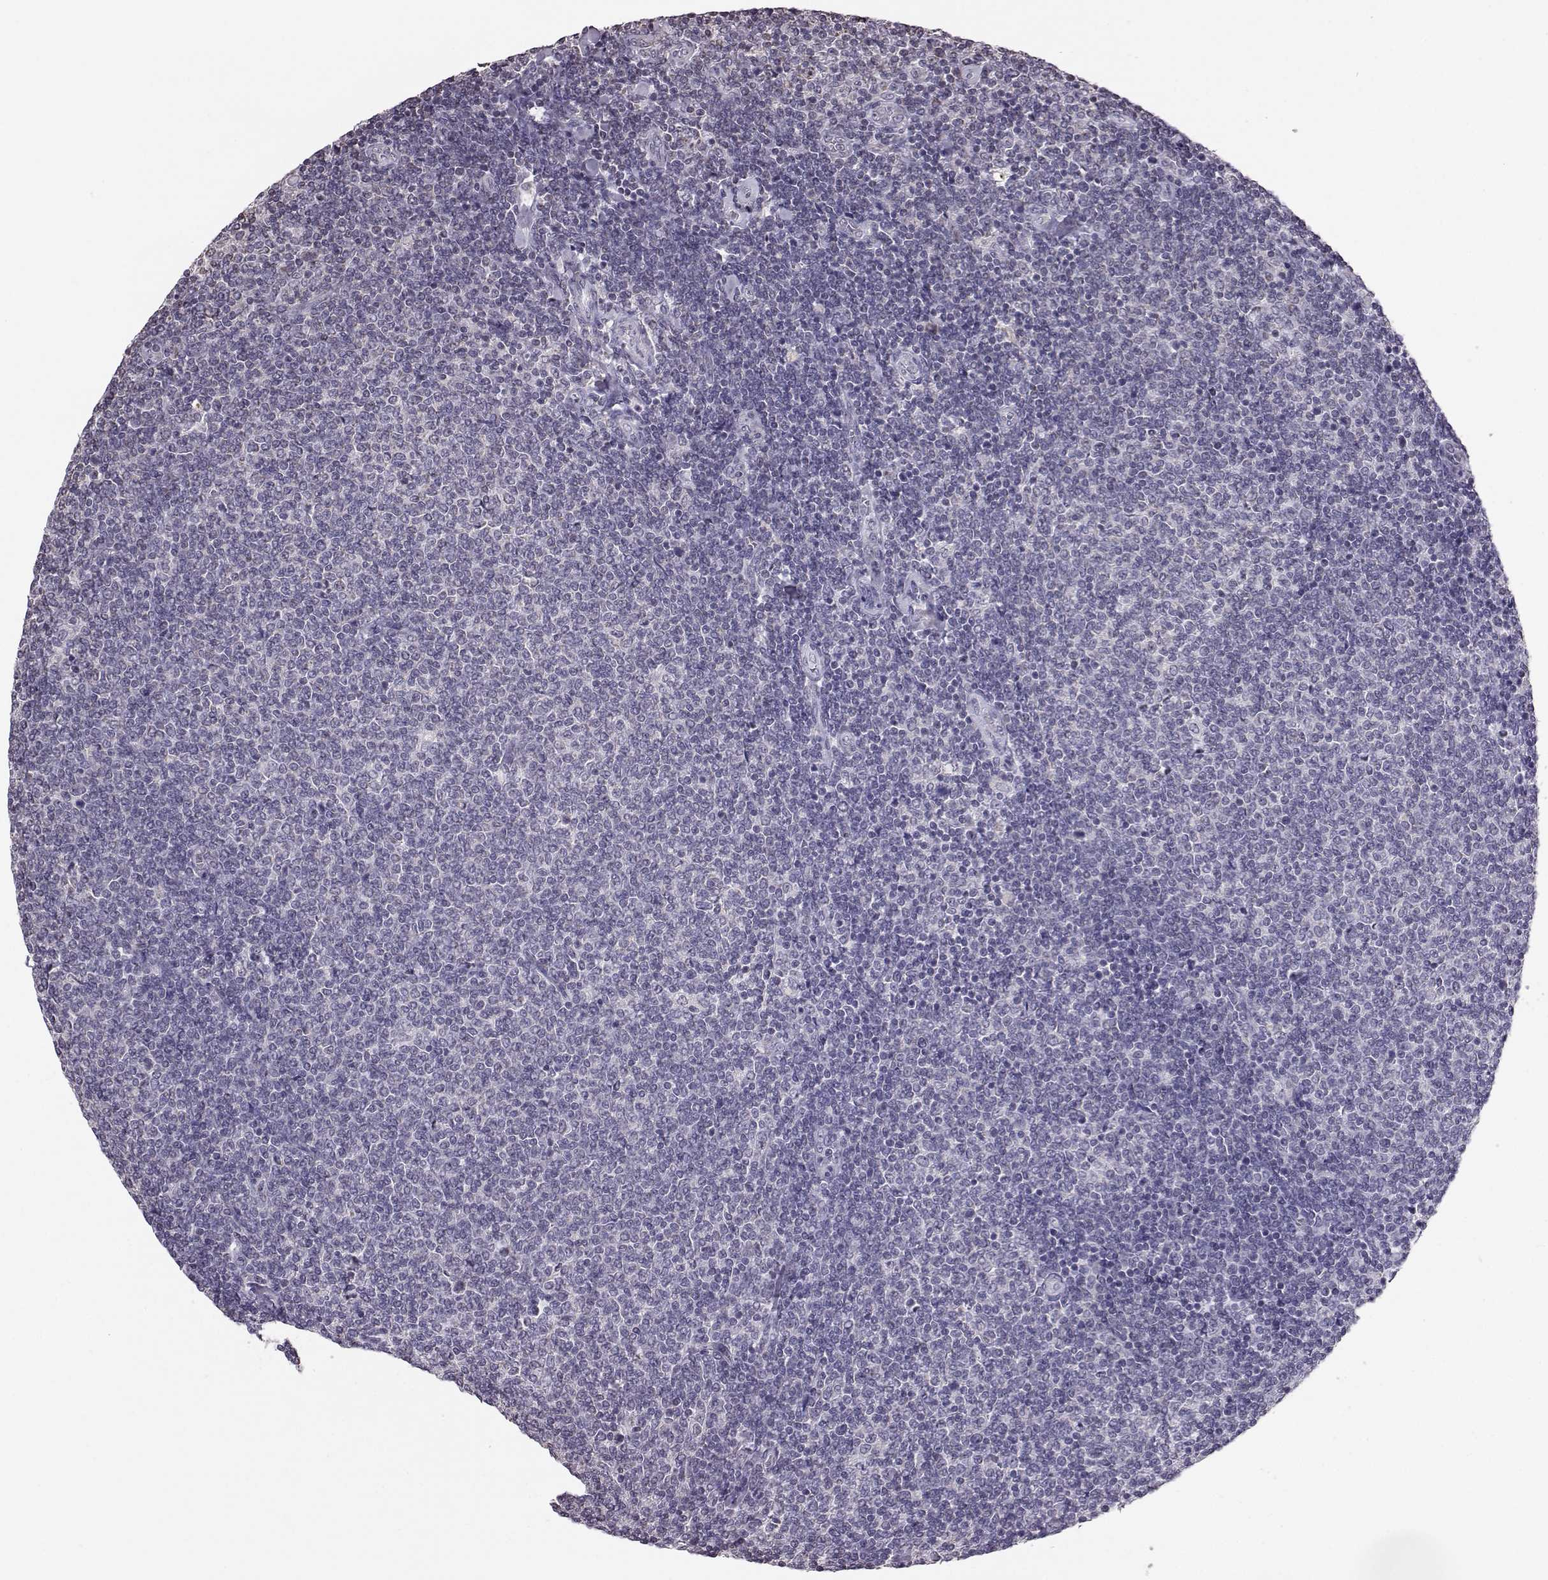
{"staining": {"intensity": "negative", "quantity": "none", "location": "none"}, "tissue": "lymphoma", "cell_type": "Tumor cells", "image_type": "cancer", "snomed": [{"axis": "morphology", "description": "Malignant lymphoma, non-Hodgkin's type, Low grade"}, {"axis": "topography", "description": "Lymph node"}], "caption": "Immunohistochemistry image of lymphoma stained for a protein (brown), which exhibits no expression in tumor cells.", "gene": "ALDH3A1", "patient": {"sex": "male", "age": 52}}